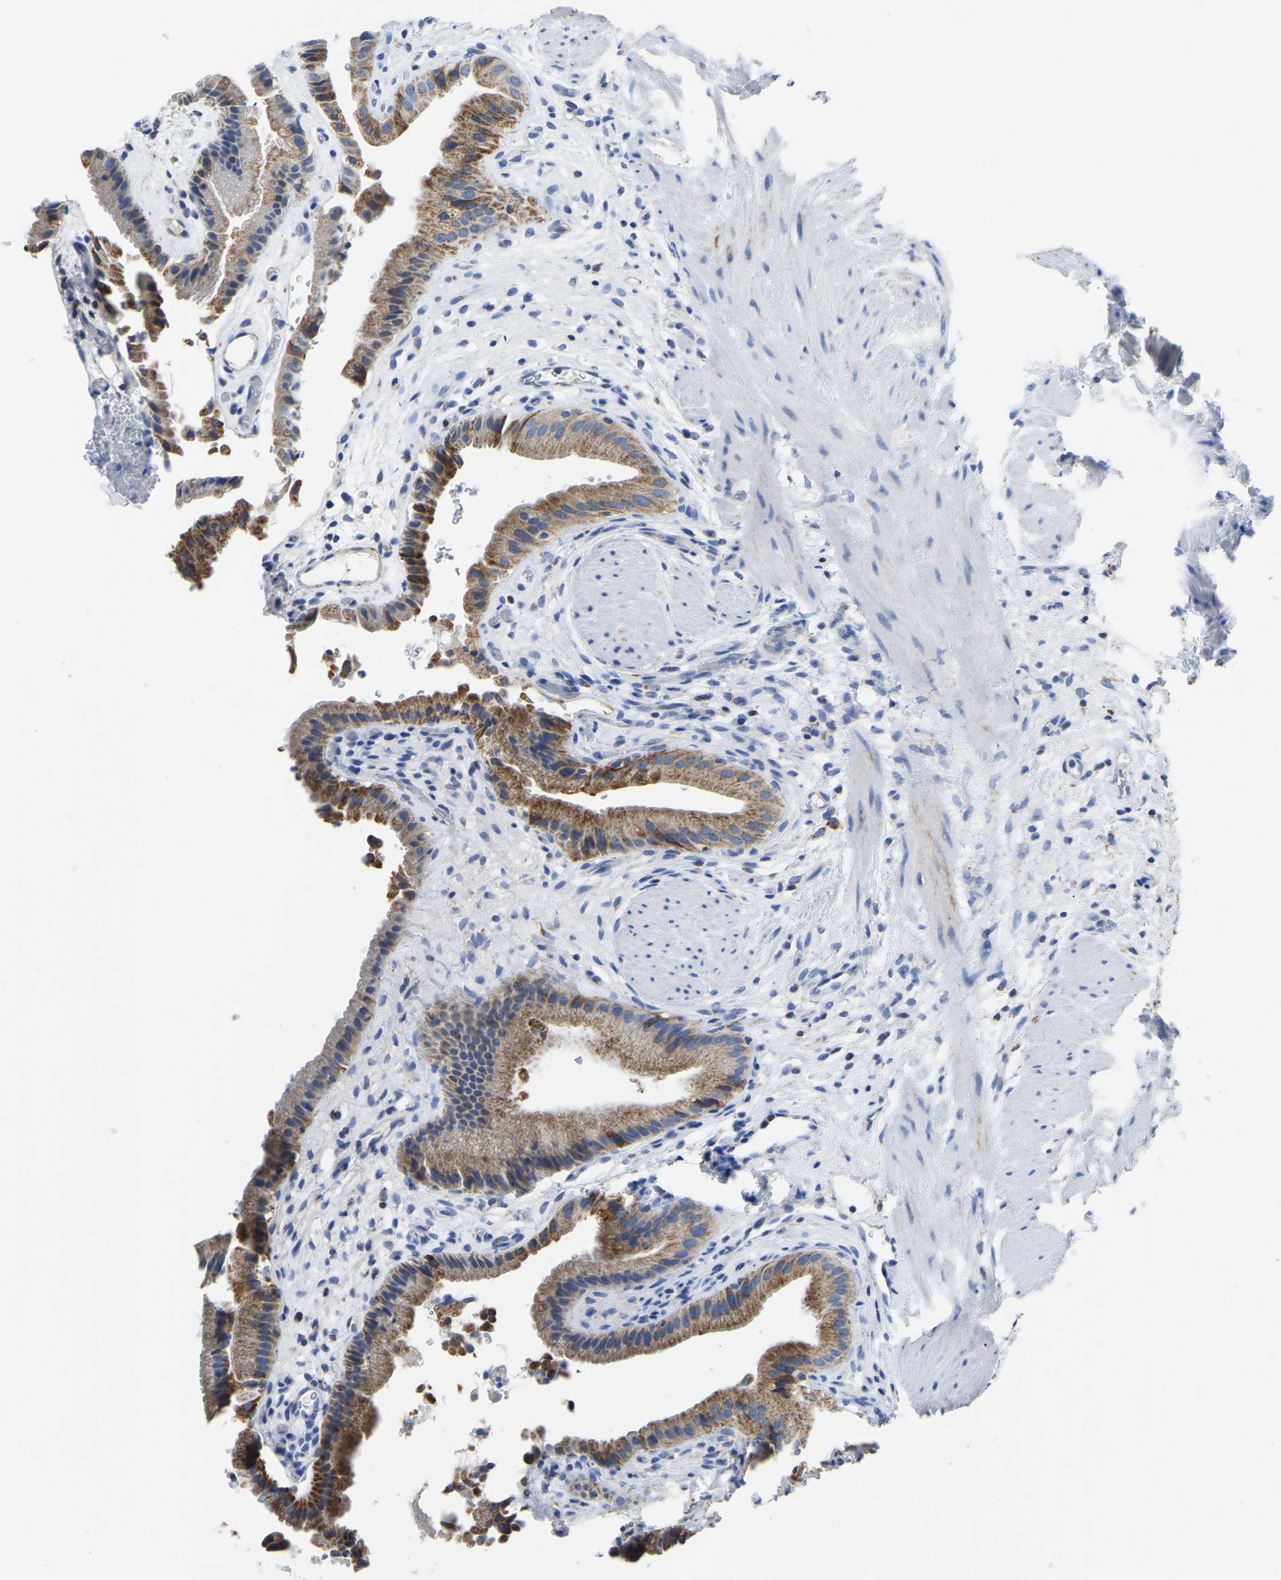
{"staining": {"intensity": "strong", "quantity": ">75%", "location": "cytoplasmic/membranous"}, "tissue": "gallbladder", "cell_type": "Glandular cells", "image_type": "normal", "snomed": [{"axis": "morphology", "description": "Normal tissue, NOS"}, {"axis": "topography", "description": "Gallbladder"}], "caption": "The image displays immunohistochemical staining of unremarkable gallbladder. There is strong cytoplasmic/membranous positivity is seen in approximately >75% of glandular cells.", "gene": "ETFA", "patient": {"sex": "male", "age": 49}}